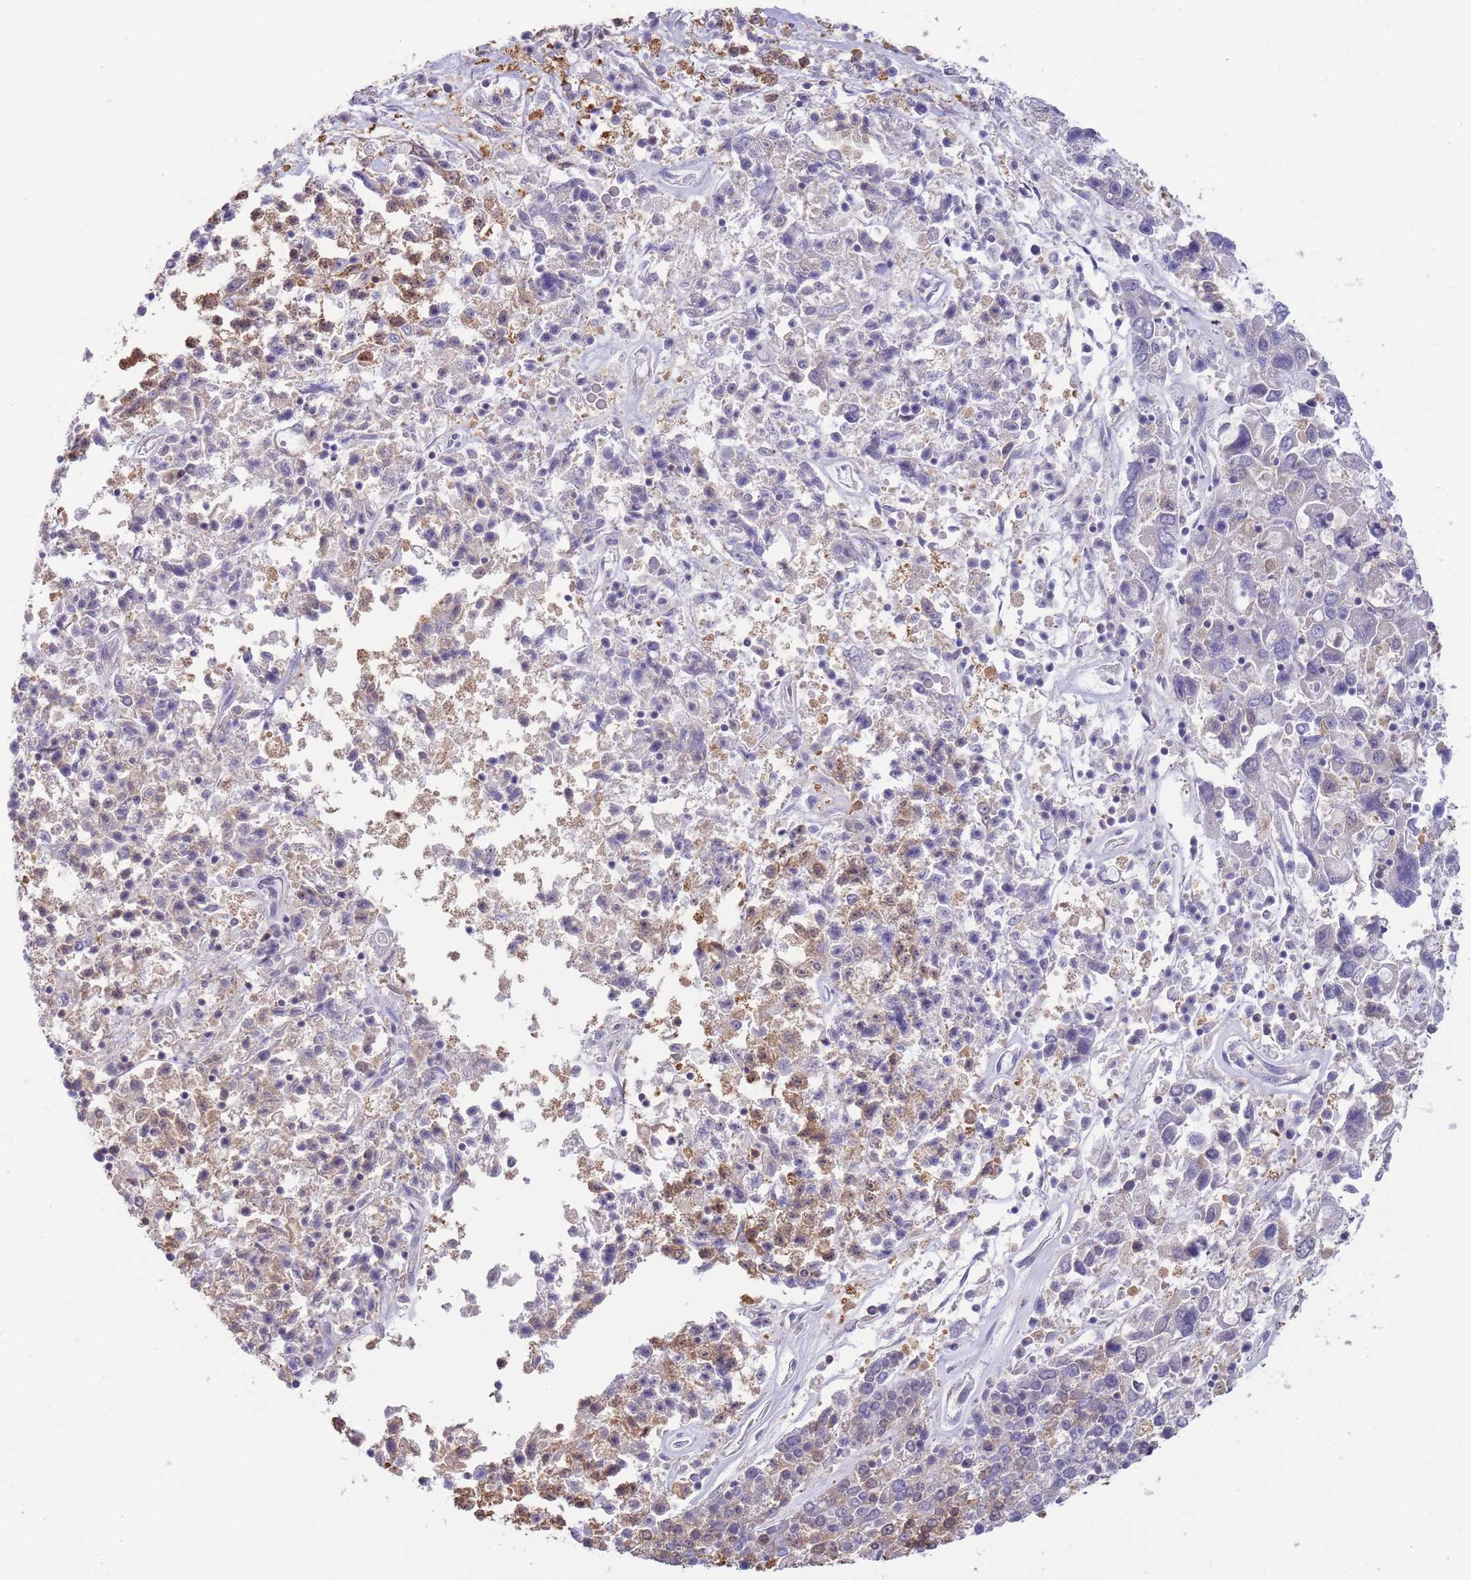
{"staining": {"intensity": "weak", "quantity": "<25%", "location": "cytoplasmic/membranous,nuclear"}, "tissue": "ovarian cancer", "cell_type": "Tumor cells", "image_type": "cancer", "snomed": [{"axis": "morphology", "description": "Carcinoma, endometroid"}, {"axis": "topography", "description": "Ovary"}], "caption": "IHC photomicrograph of neoplastic tissue: ovarian cancer (endometroid carcinoma) stained with DAB (3,3'-diaminobenzidine) displays no significant protein staining in tumor cells.", "gene": "AP5S1", "patient": {"sex": "female", "age": 62}}